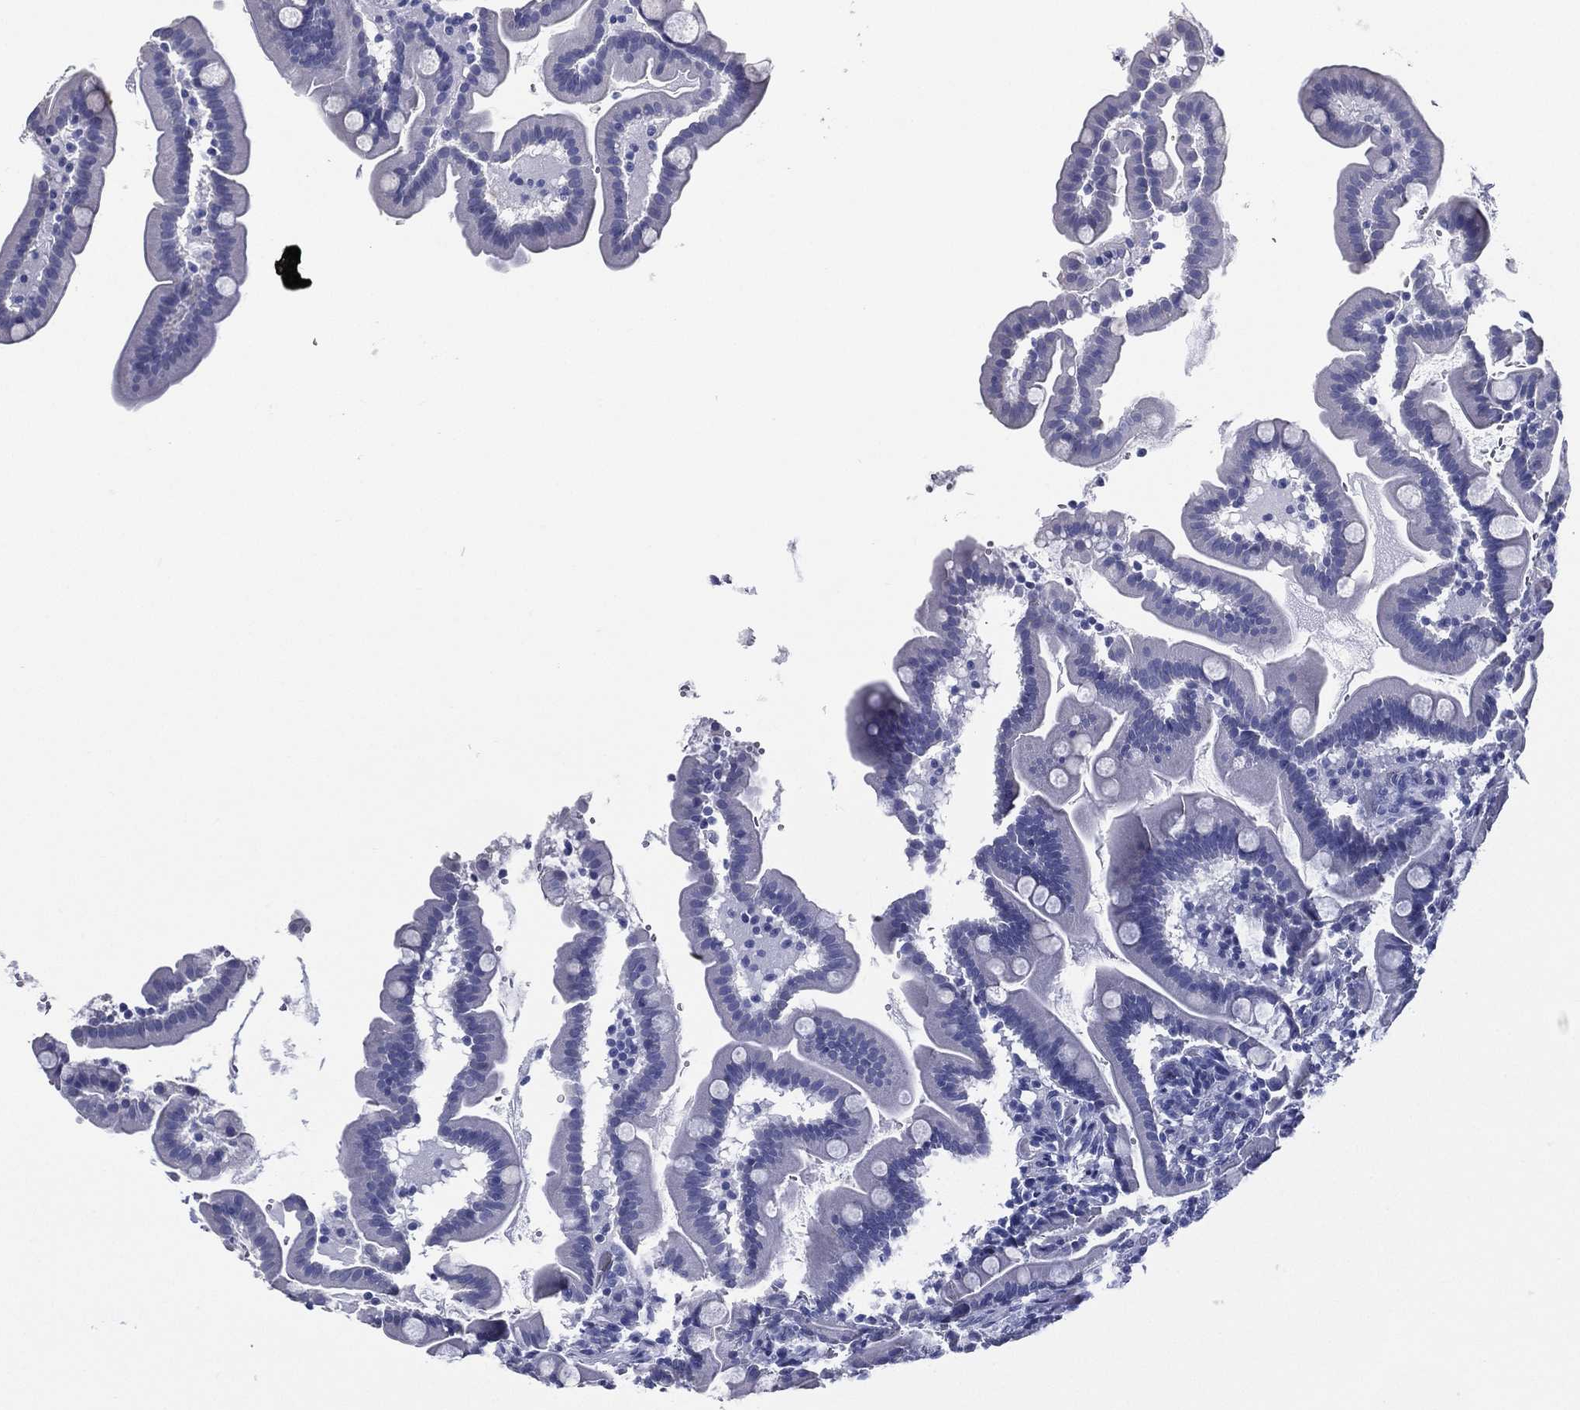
{"staining": {"intensity": "negative", "quantity": "none", "location": "none"}, "tissue": "small intestine", "cell_type": "Glandular cells", "image_type": "normal", "snomed": [{"axis": "morphology", "description": "Normal tissue, NOS"}, {"axis": "topography", "description": "Small intestine"}], "caption": "There is no significant positivity in glandular cells of small intestine. The staining was performed using DAB (3,3'-diaminobenzidine) to visualize the protein expression in brown, while the nuclei were stained in blue with hematoxylin (Magnification: 20x).", "gene": "RSPH4A", "patient": {"sex": "female", "age": 44}}